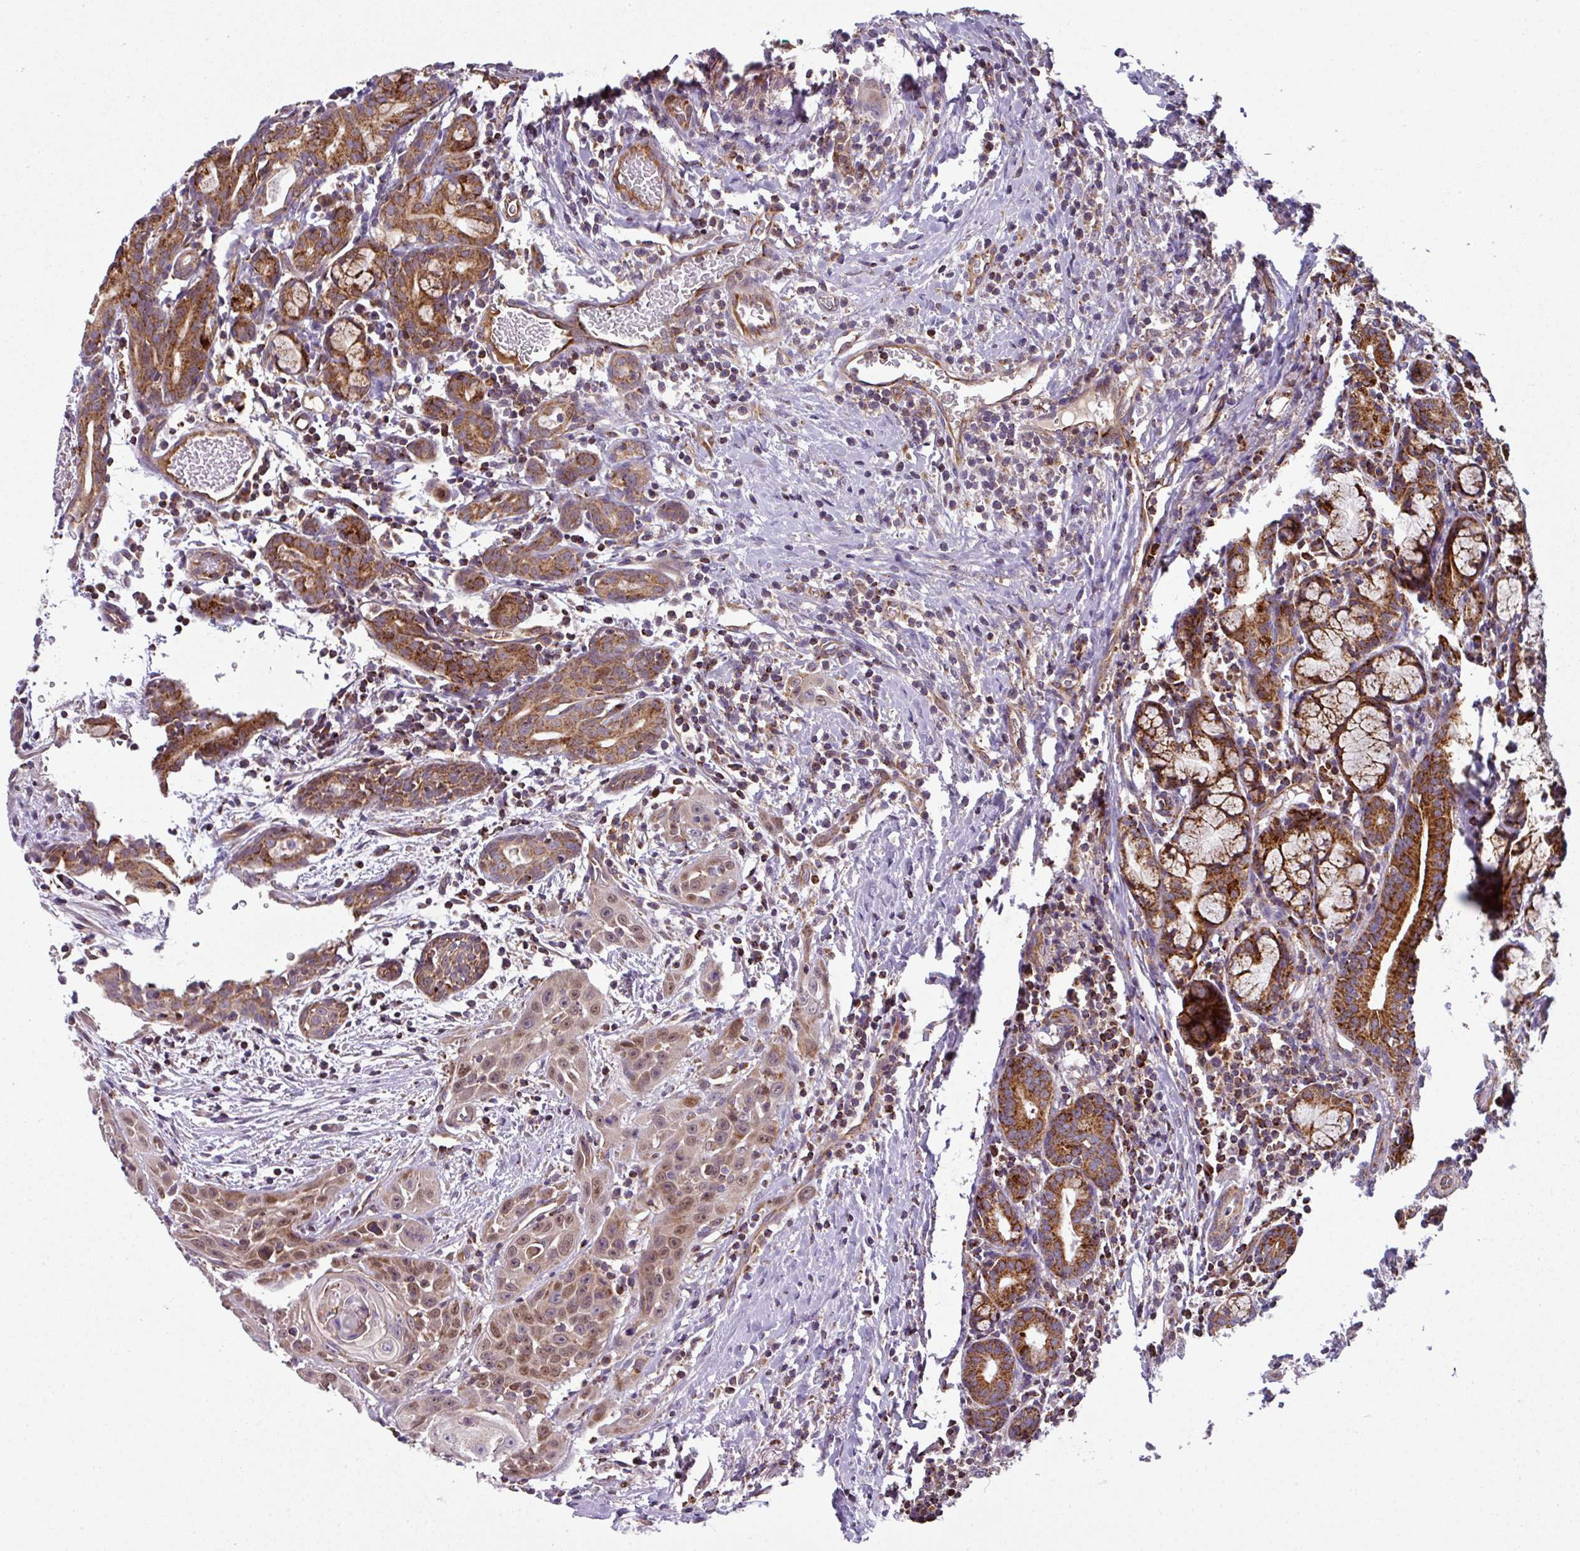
{"staining": {"intensity": "moderate", "quantity": ">75%", "location": "cytoplasmic/membranous,nuclear"}, "tissue": "head and neck cancer", "cell_type": "Tumor cells", "image_type": "cancer", "snomed": [{"axis": "morphology", "description": "Squamous cell carcinoma, NOS"}, {"axis": "topography", "description": "Oral tissue"}, {"axis": "topography", "description": "Head-Neck"}], "caption": "High-power microscopy captured an IHC histopathology image of head and neck cancer (squamous cell carcinoma), revealing moderate cytoplasmic/membranous and nuclear expression in approximately >75% of tumor cells.", "gene": "PRELID3B", "patient": {"sex": "female", "age": 50}}